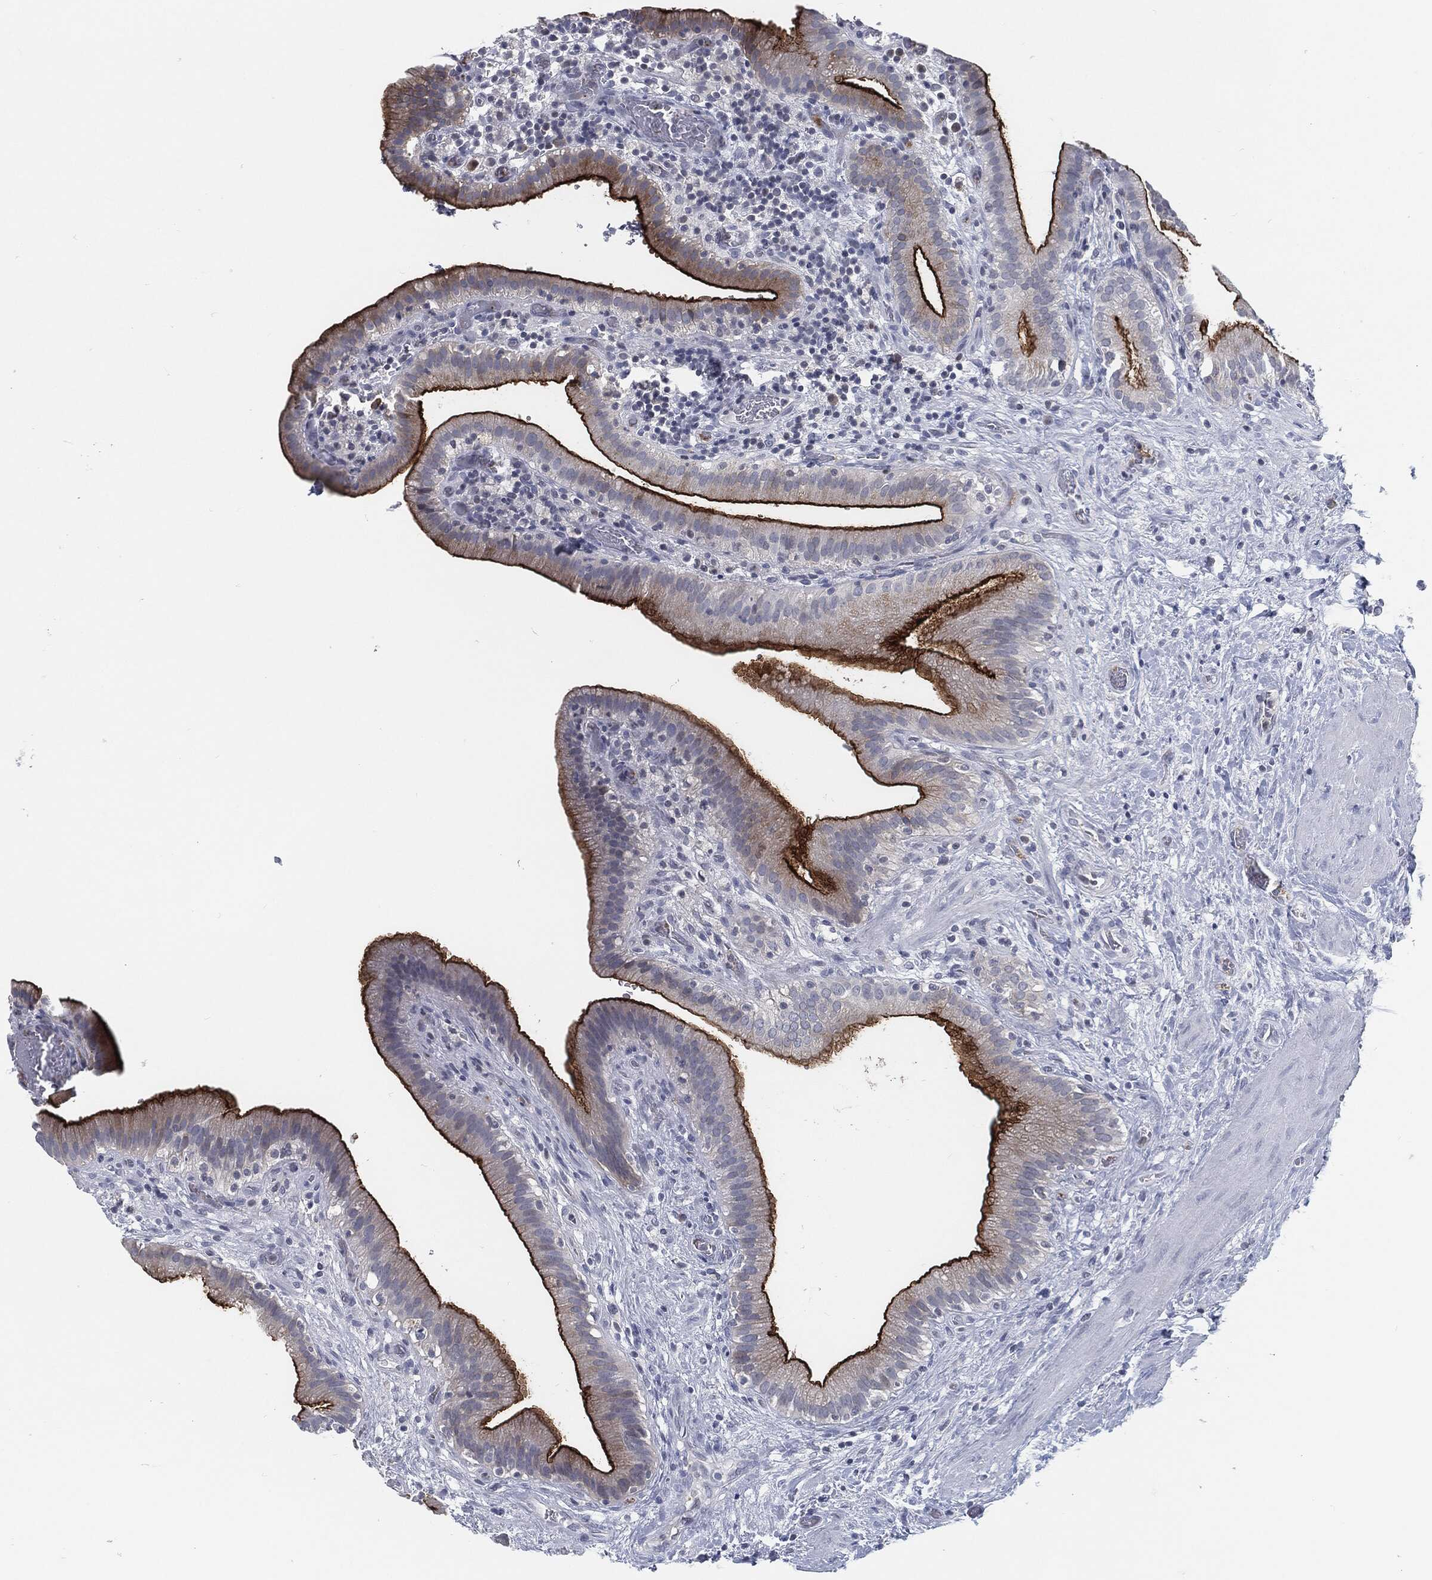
{"staining": {"intensity": "strong", "quantity": ">75%", "location": "cytoplasmic/membranous"}, "tissue": "gallbladder", "cell_type": "Glandular cells", "image_type": "normal", "snomed": [{"axis": "morphology", "description": "Normal tissue, NOS"}, {"axis": "topography", "description": "Gallbladder"}], "caption": "Strong cytoplasmic/membranous protein expression is present in about >75% of glandular cells in gallbladder. The protein of interest is shown in brown color, while the nuclei are stained blue.", "gene": "PROM1", "patient": {"sex": "male", "age": 62}}